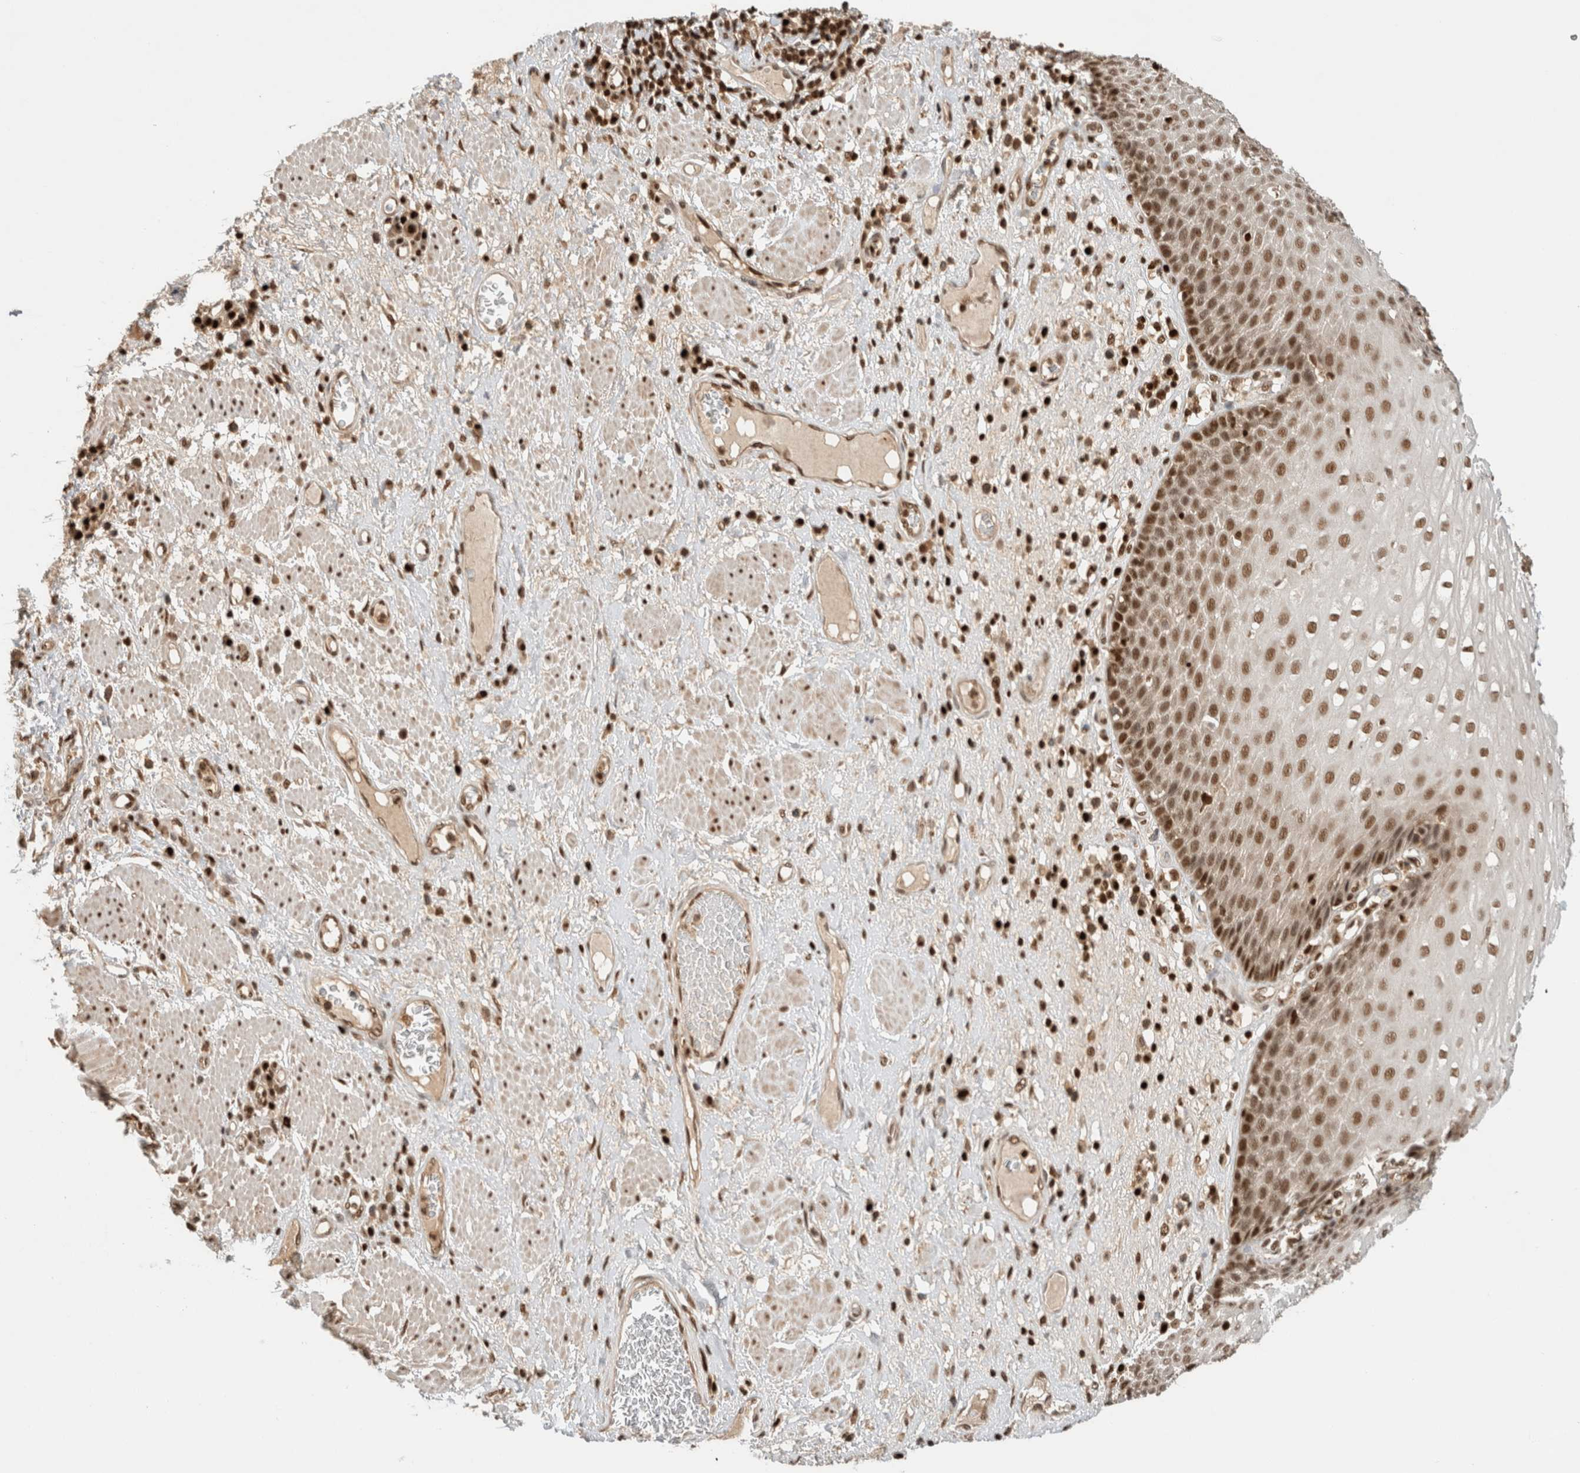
{"staining": {"intensity": "strong", "quantity": ">75%", "location": "nuclear"}, "tissue": "esophagus", "cell_type": "Squamous epithelial cells", "image_type": "normal", "snomed": [{"axis": "morphology", "description": "Normal tissue, NOS"}, {"axis": "morphology", "description": "Adenocarcinoma, NOS"}, {"axis": "topography", "description": "Esophagus"}], "caption": "The micrograph exhibits immunohistochemical staining of unremarkable esophagus. There is strong nuclear positivity is seen in about >75% of squamous epithelial cells.", "gene": "SNRNP40", "patient": {"sex": "male", "age": 62}}